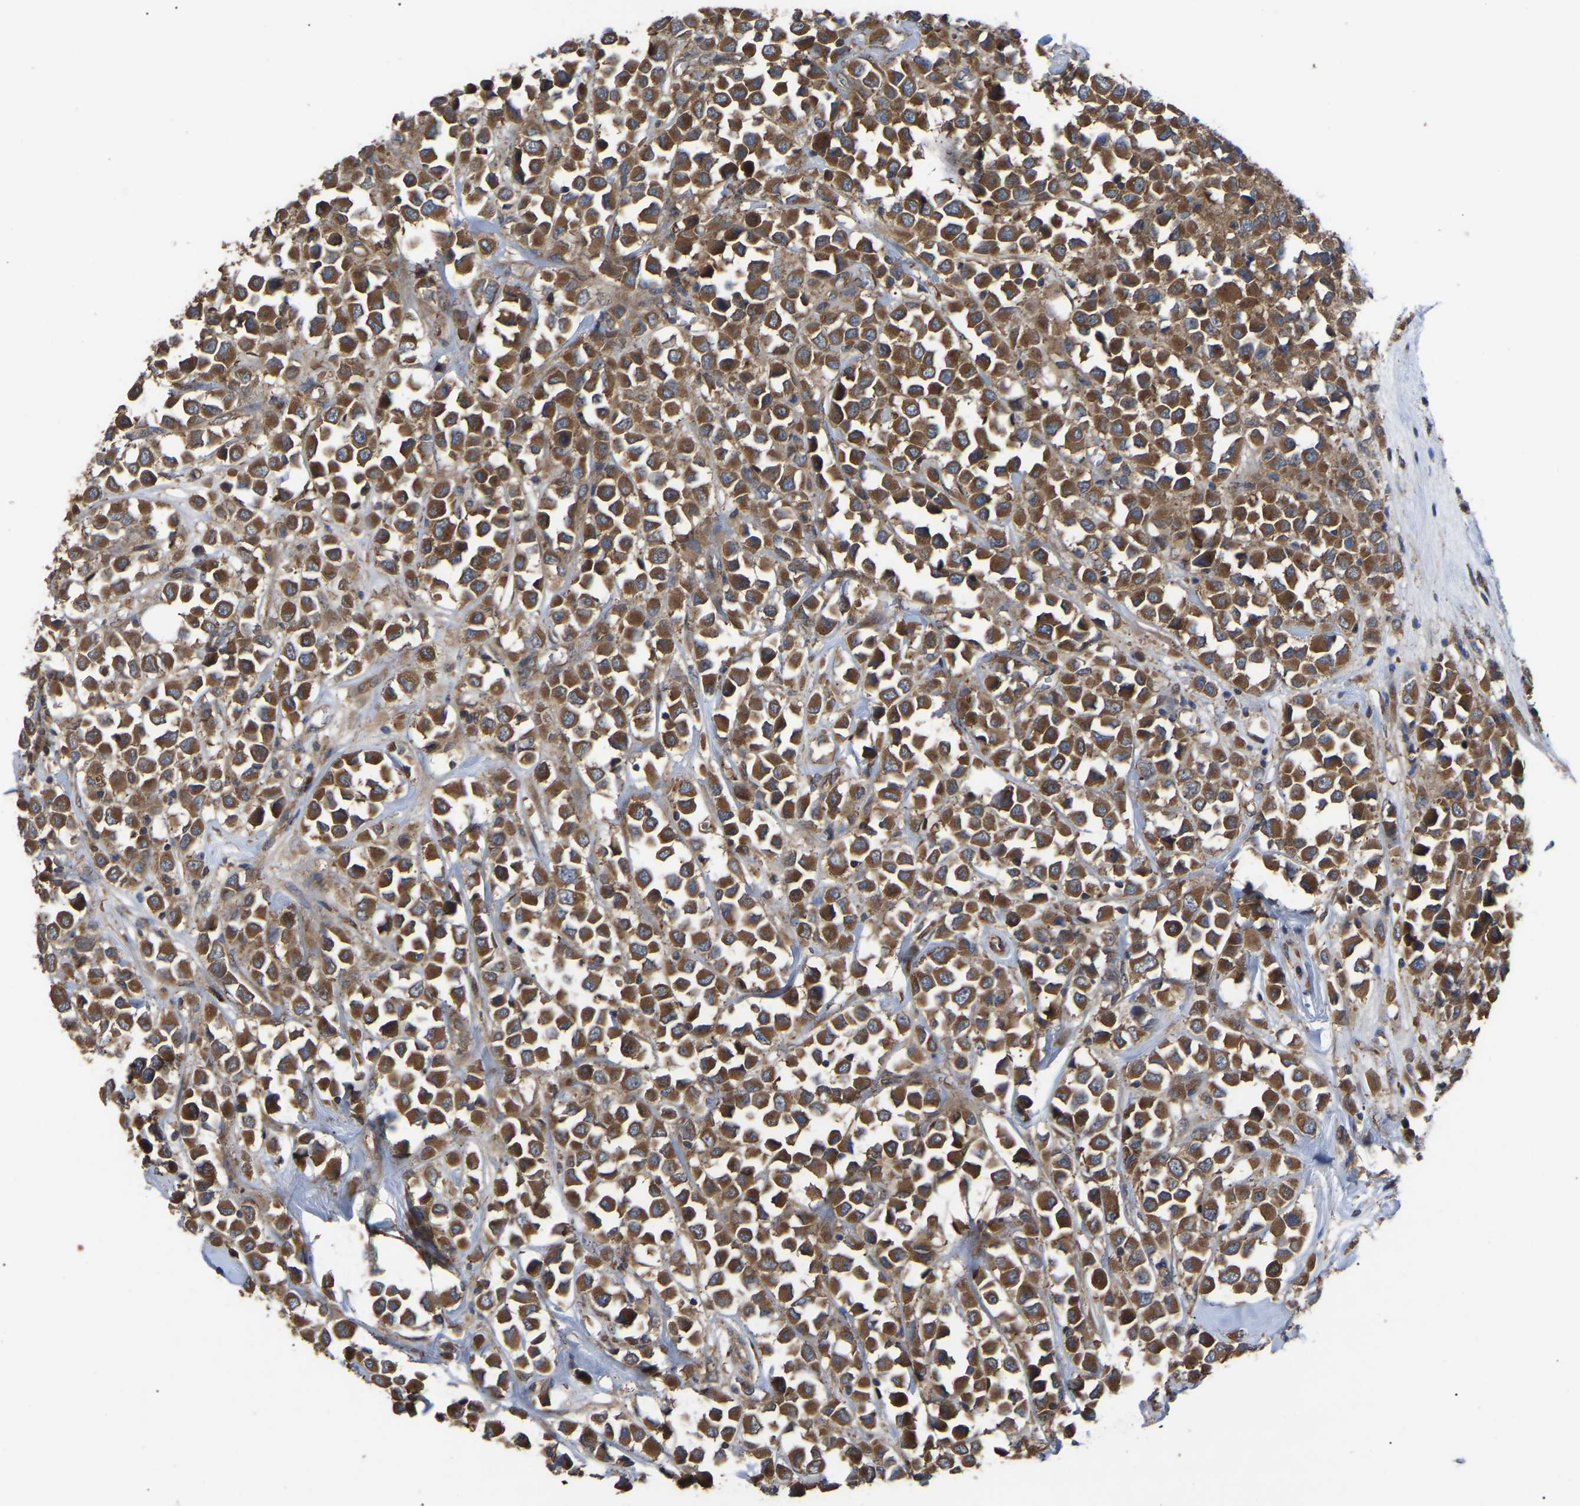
{"staining": {"intensity": "strong", "quantity": ">75%", "location": "cytoplasmic/membranous"}, "tissue": "breast cancer", "cell_type": "Tumor cells", "image_type": "cancer", "snomed": [{"axis": "morphology", "description": "Duct carcinoma"}, {"axis": "topography", "description": "Breast"}], "caption": "Tumor cells exhibit high levels of strong cytoplasmic/membranous positivity in approximately >75% of cells in human breast infiltrating ductal carcinoma. (DAB (3,3'-diaminobenzidine) = brown stain, brightfield microscopy at high magnification).", "gene": "GCC1", "patient": {"sex": "female", "age": 61}}